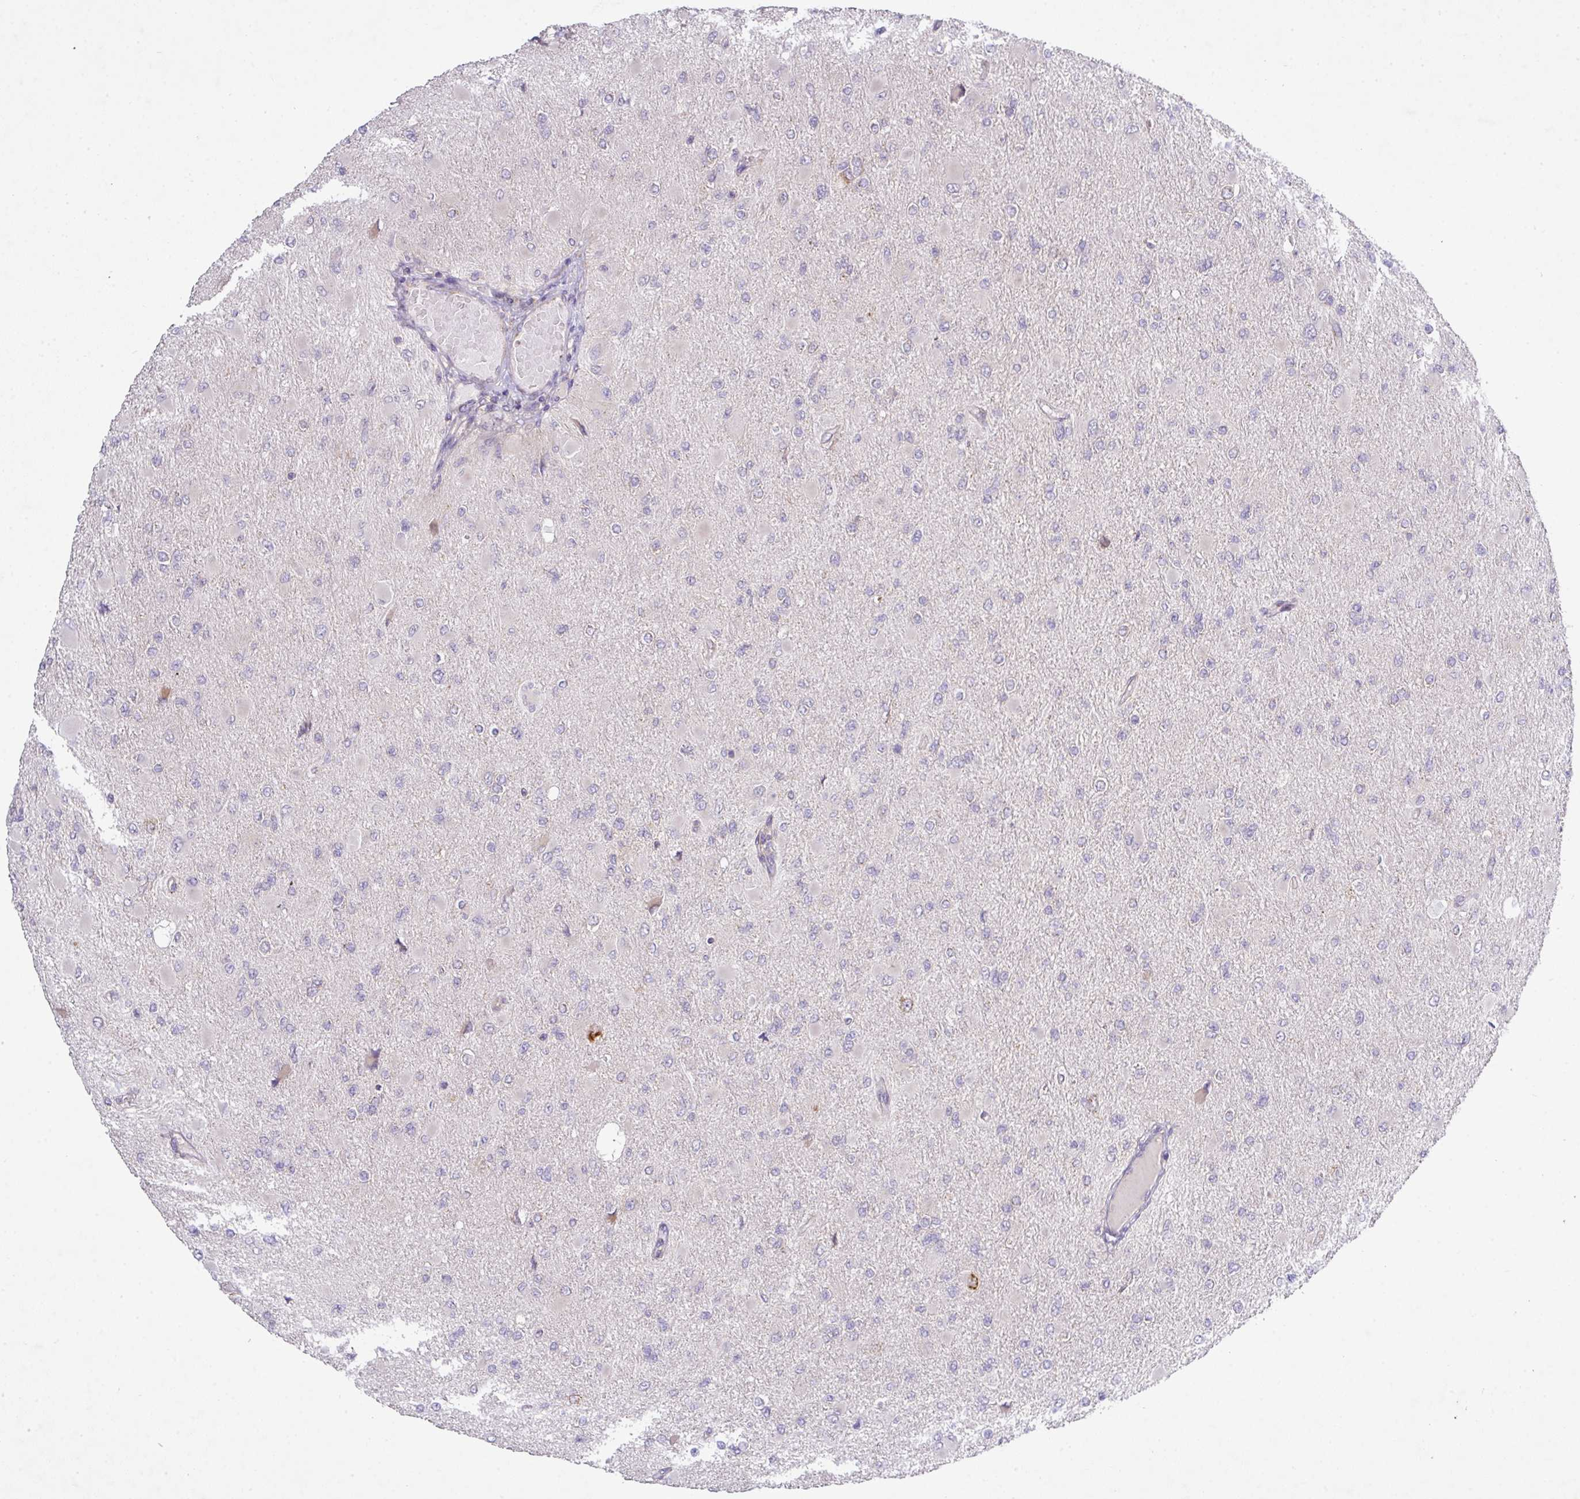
{"staining": {"intensity": "negative", "quantity": "none", "location": "none"}, "tissue": "glioma", "cell_type": "Tumor cells", "image_type": "cancer", "snomed": [{"axis": "morphology", "description": "Glioma, malignant, High grade"}, {"axis": "topography", "description": "Cerebral cortex"}], "caption": "Immunohistochemistry photomicrograph of neoplastic tissue: human malignant glioma (high-grade) stained with DAB (3,3'-diaminobenzidine) demonstrates no significant protein positivity in tumor cells.", "gene": "VTI1A", "patient": {"sex": "female", "age": 36}}